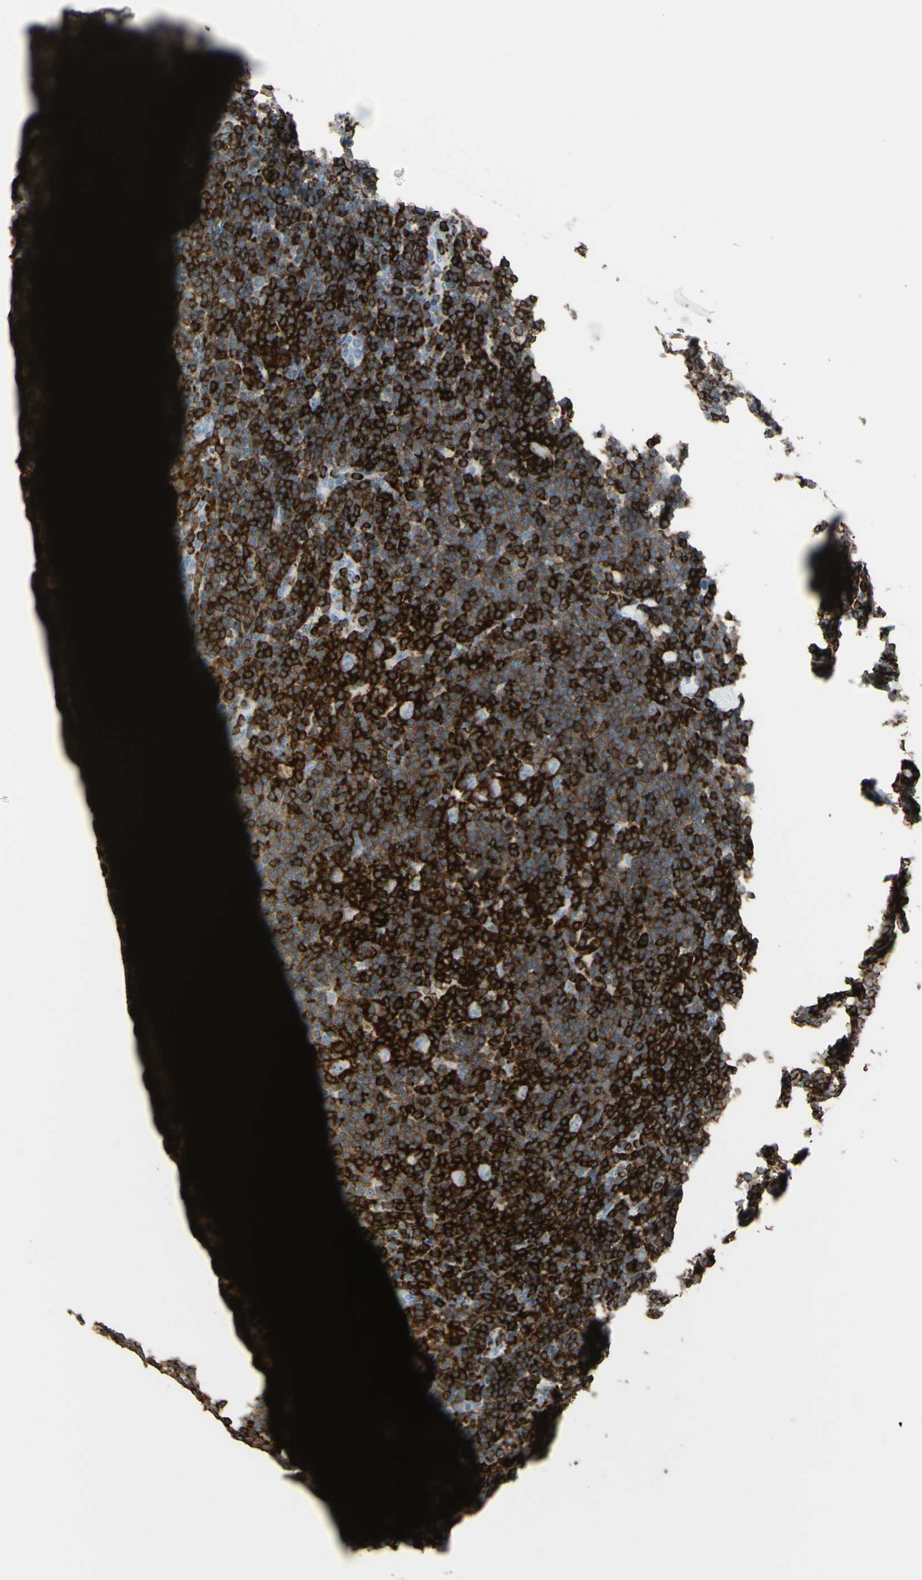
{"staining": {"intensity": "negative", "quantity": "none", "location": "none"}, "tissue": "lymphoma", "cell_type": "Tumor cells", "image_type": "cancer", "snomed": [{"axis": "morphology", "description": "Hodgkin's disease, NOS"}, {"axis": "topography", "description": "Lymph node"}], "caption": "A high-resolution photomicrograph shows IHC staining of Hodgkin's disease, which shows no significant staining in tumor cells.", "gene": "PSTPIP1", "patient": {"sex": "female", "age": 57}}